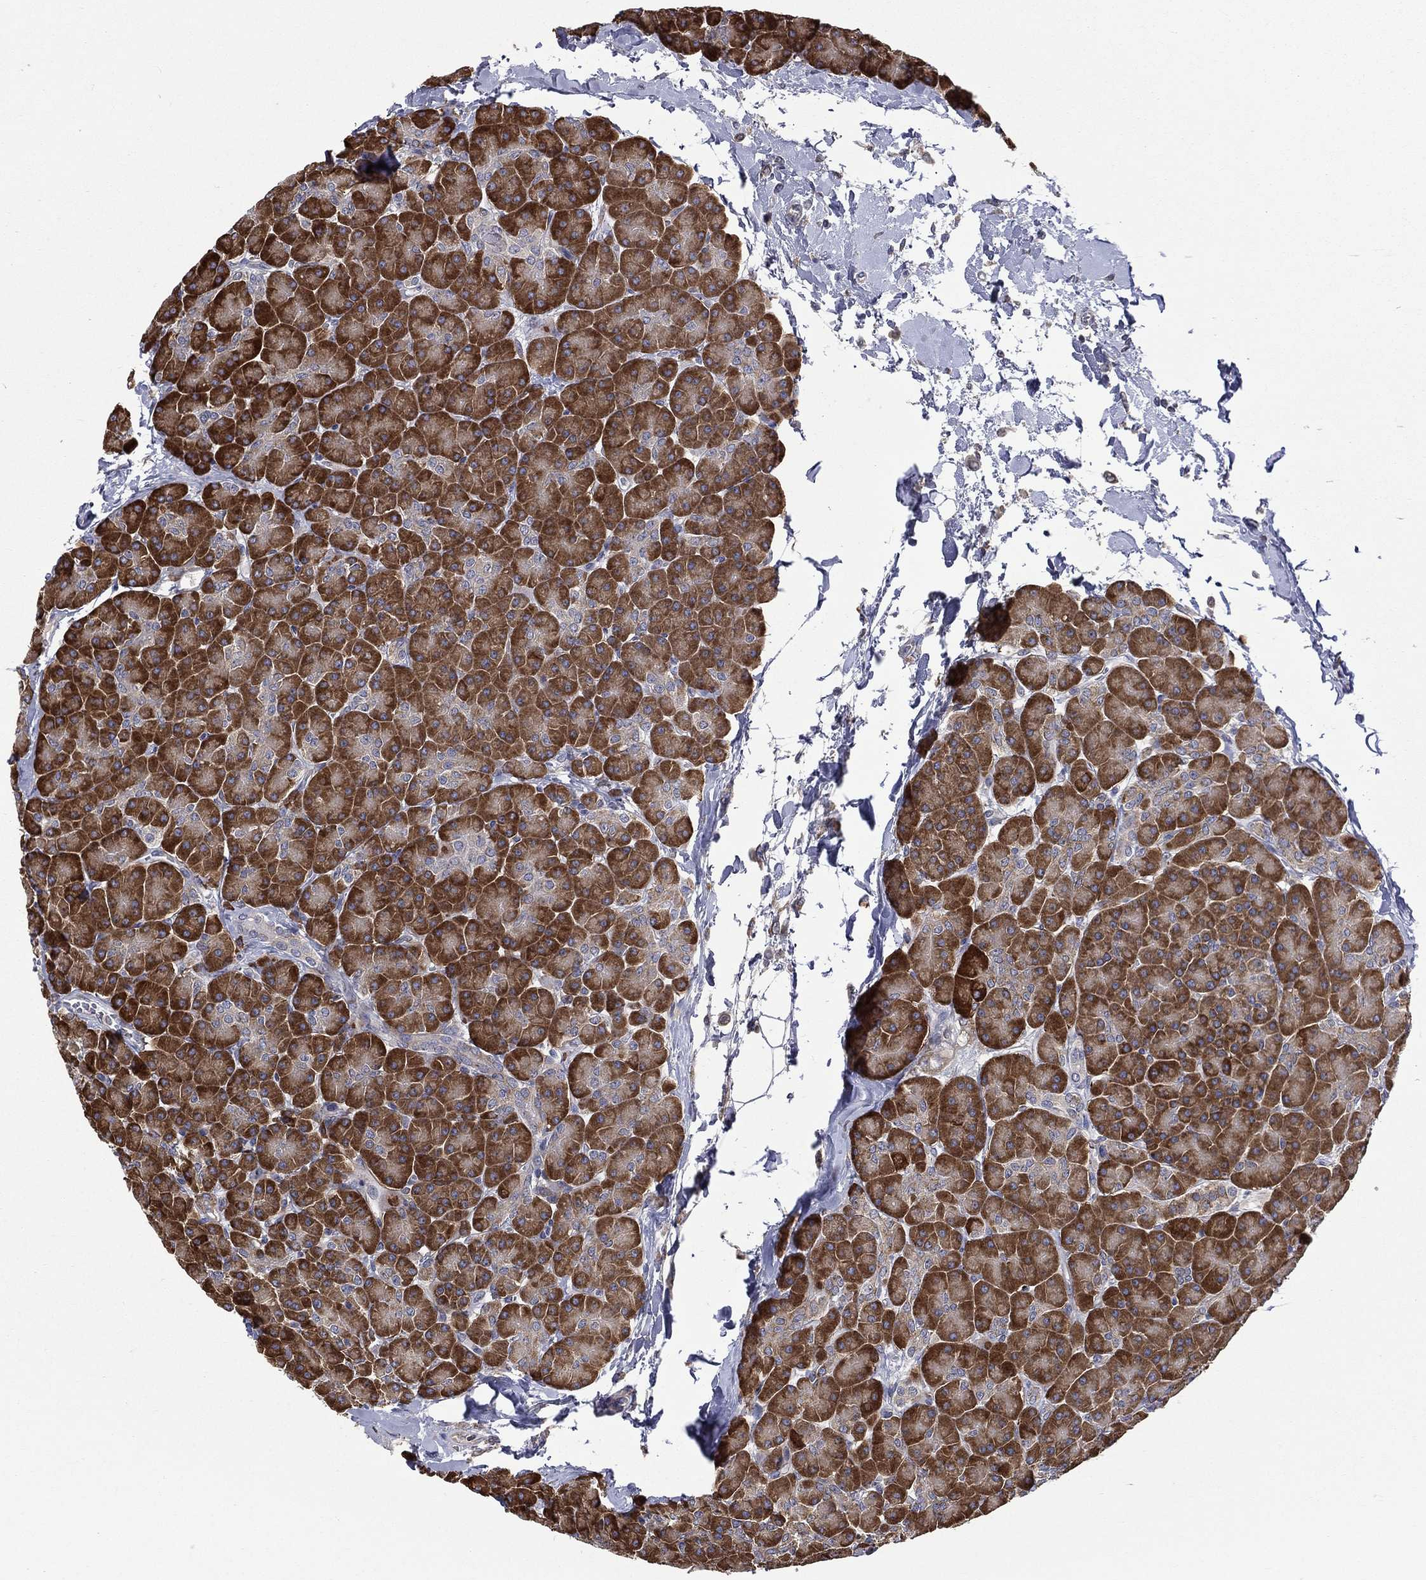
{"staining": {"intensity": "strong", "quantity": ">75%", "location": "nuclear"}, "tissue": "pancreas", "cell_type": "Exocrine glandular cells", "image_type": "normal", "snomed": [{"axis": "morphology", "description": "Normal tissue, NOS"}, {"axis": "topography", "description": "Pancreas"}], "caption": "This is a histology image of IHC staining of unremarkable pancreas, which shows strong expression in the nuclear of exocrine glandular cells.", "gene": "C20orf96", "patient": {"sex": "female", "age": 44}}